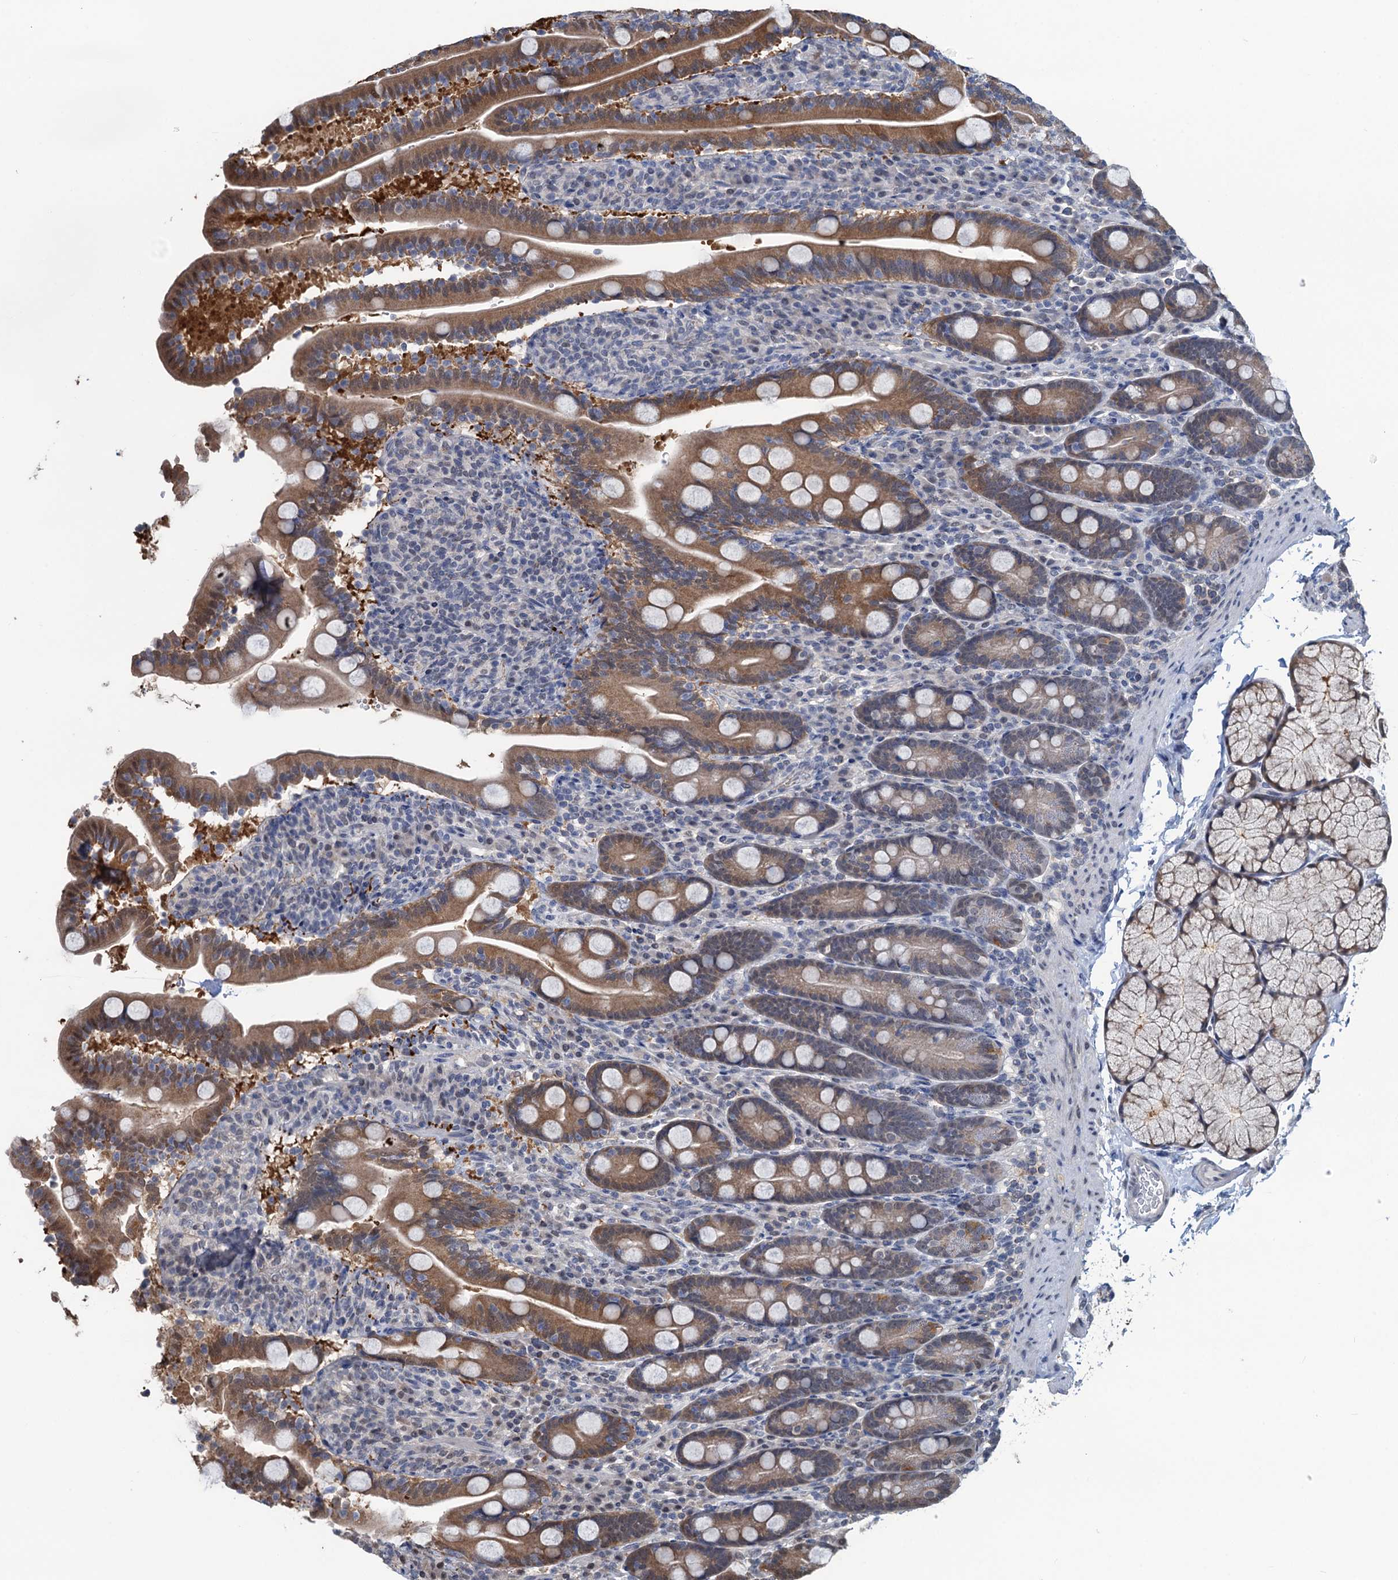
{"staining": {"intensity": "strong", "quantity": "25%-75%", "location": "cytoplasmic/membranous"}, "tissue": "duodenum", "cell_type": "Glandular cells", "image_type": "normal", "snomed": [{"axis": "morphology", "description": "Normal tissue, NOS"}, {"axis": "topography", "description": "Duodenum"}], "caption": "Duodenum stained with DAB (3,3'-diaminobenzidine) immunohistochemistry reveals high levels of strong cytoplasmic/membranous staining in about 25%-75% of glandular cells.", "gene": "RTKN2", "patient": {"sex": "male", "age": 35}}